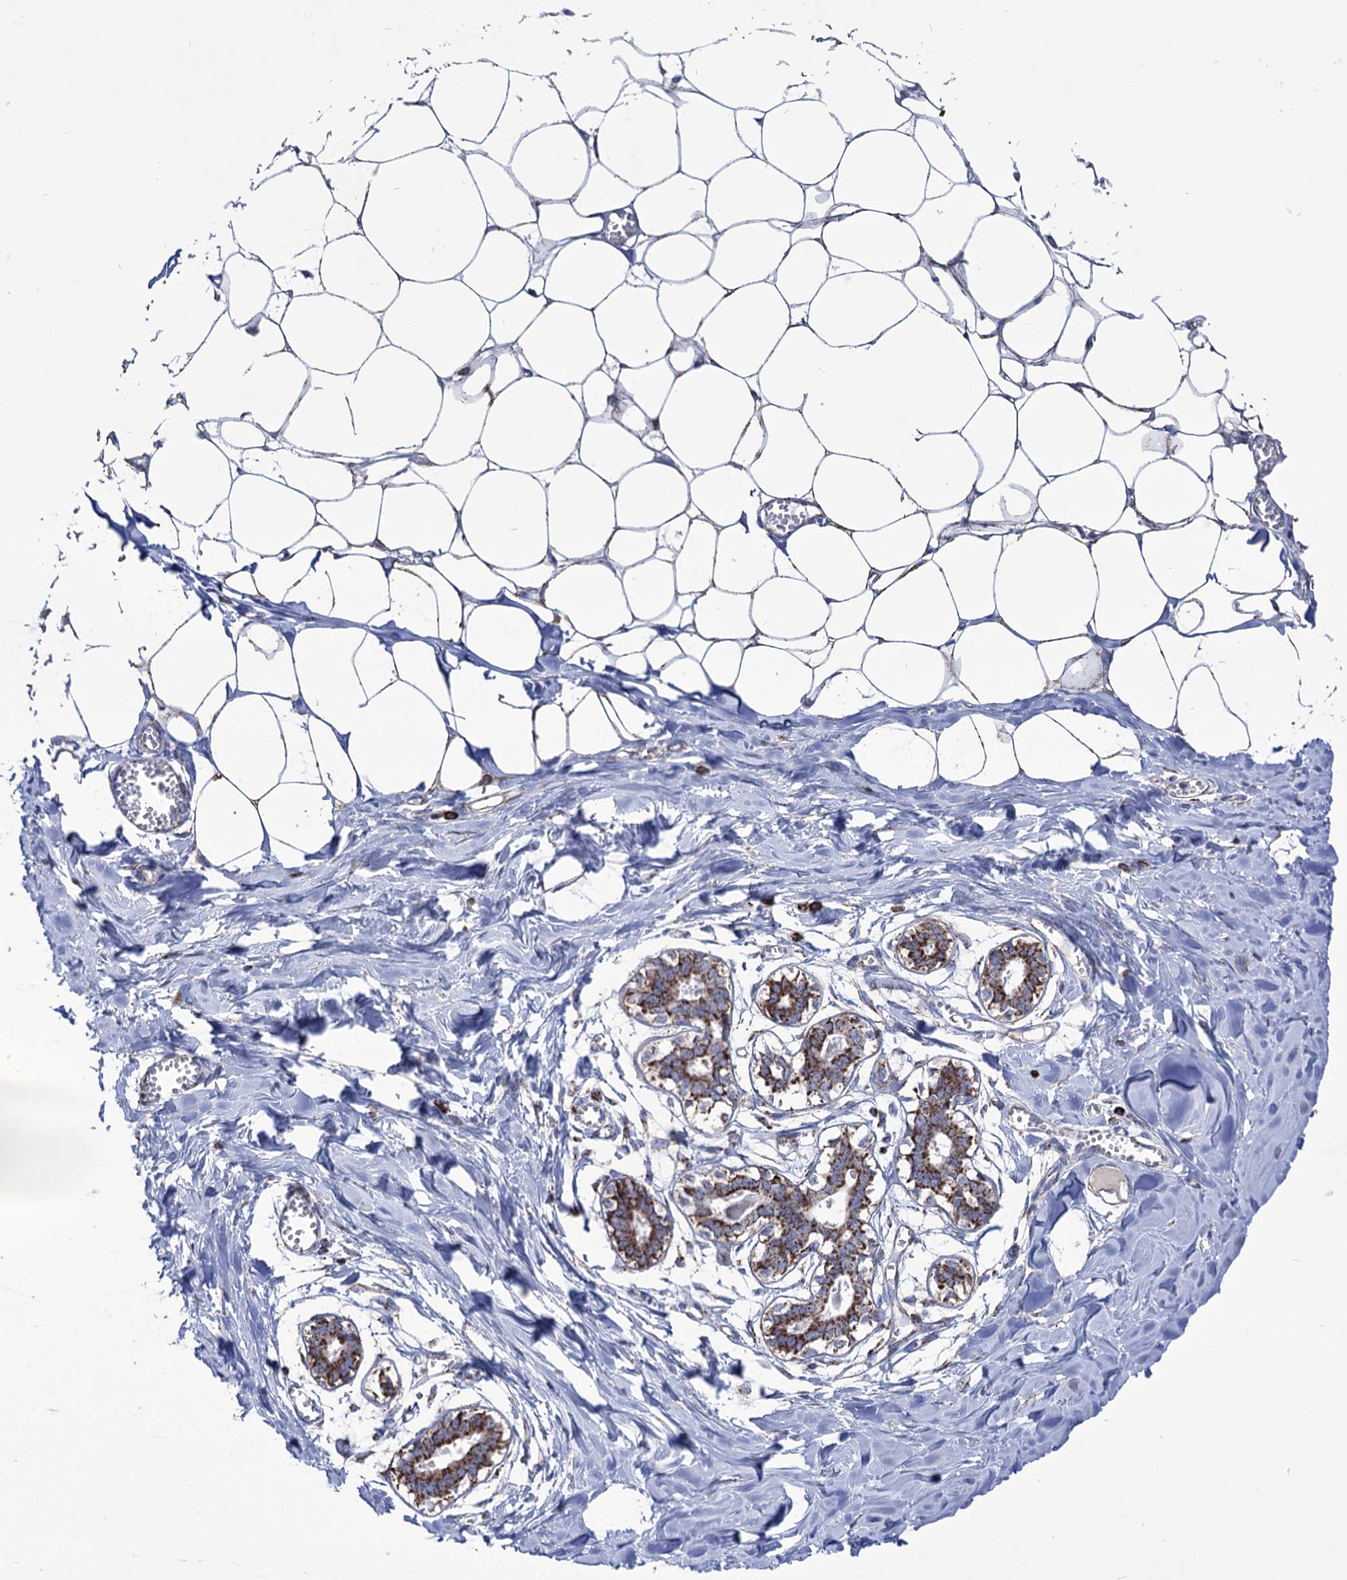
{"staining": {"intensity": "negative", "quantity": "none", "location": "none"}, "tissue": "breast", "cell_type": "Adipocytes", "image_type": "normal", "snomed": [{"axis": "morphology", "description": "Normal tissue, NOS"}, {"axis": "topography", "description": "Breast"}], "caption": "This is a image of immunohistochemistry staining of unremarkable breast, which shows no positivity in adipocytes.", "gene": "ABHD10", "patient": {"sex": "female", "age": 27}}